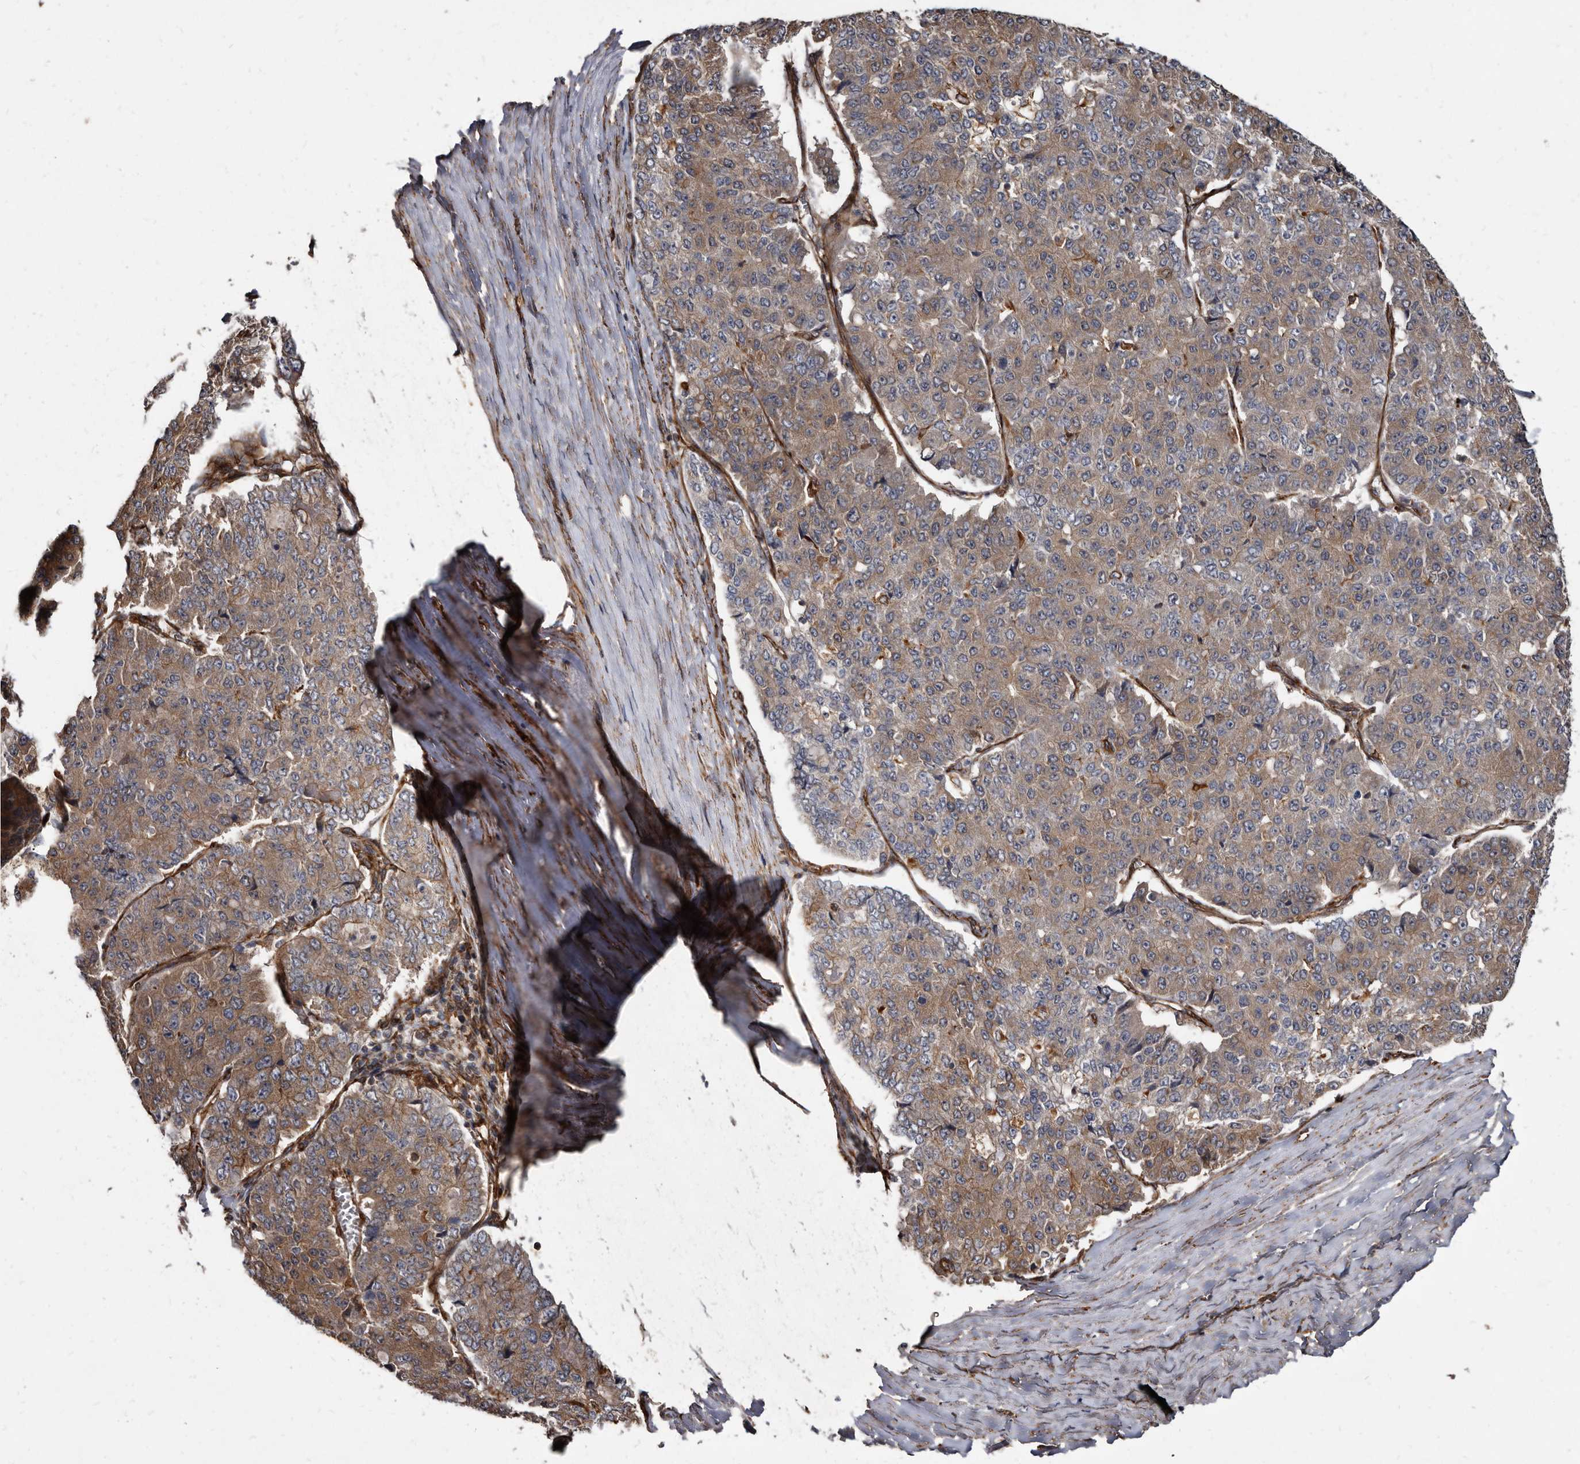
{"staining": {"intensity": "moderate", "quantity": ">75%", "location": "cytoplasmic/membranous"}, "tissue": "pancreatic cancer", "cell_type": "Tumor cells", "image_type": "cancer", "snomed": [{"axis": "morphology", "description": "Adenocarcinoma, NOS"}, {"axis": "topography", "description": "Pancreas"}], "caption": "This is an image of IHC staining of adenocarcinoma (pancreatic), which shows moderate positivity in the cytoplasmic/membranous of tumor cells.", "gene": "KCTD20", "patient": {"sex": "male", "age": 50}}